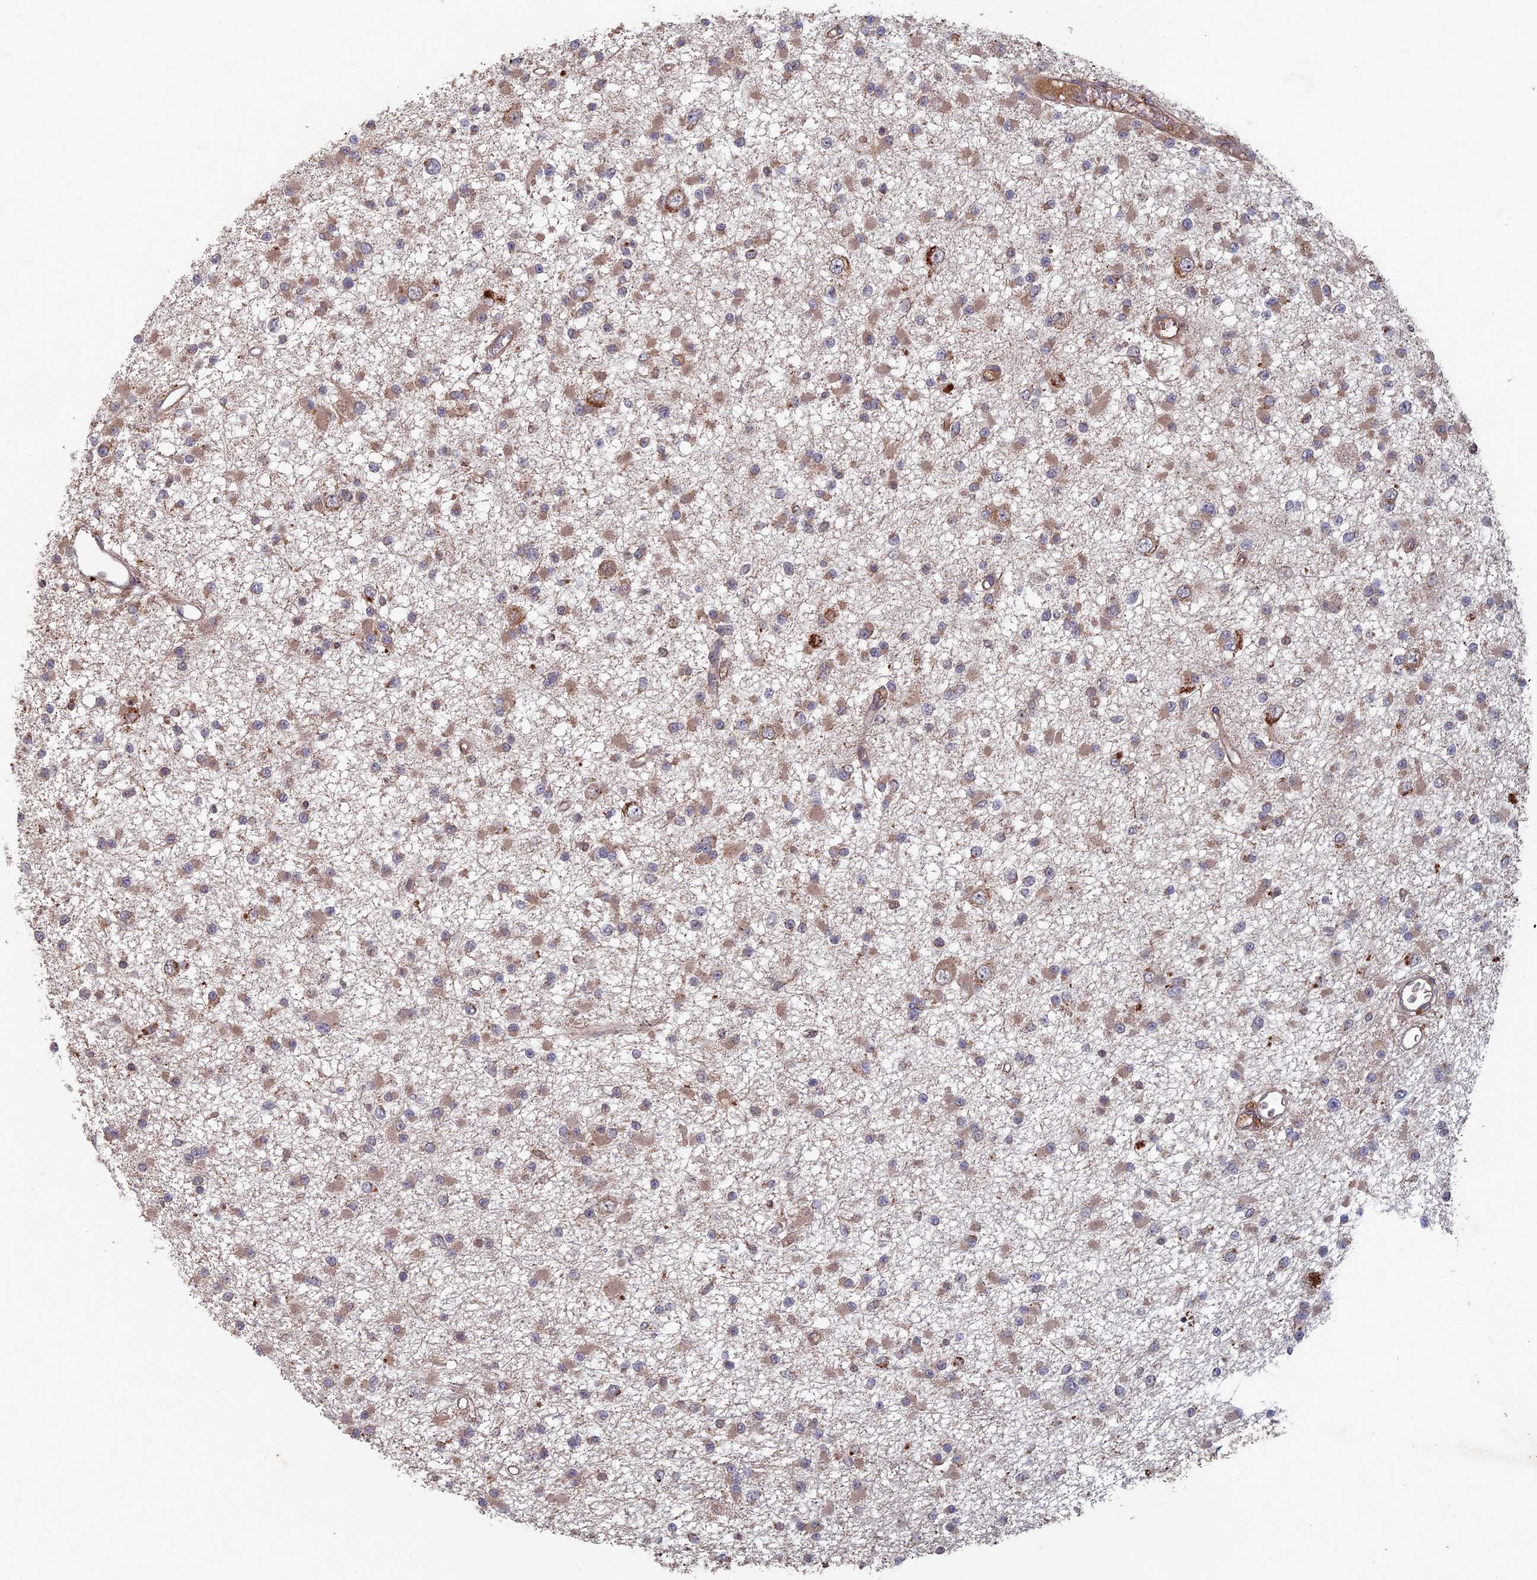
{"staining": {"intensity": "weak", "quantity": "25%-75%", "location": "cytoplasmic/membranous"}, "tissue": "glioma", "cell_type": "Tumor cells", "image_type": "cancer", "snomed": [{"axis": "morphology", "description": "Glioma, malignant, Low grade"}, {"axis": "topography", "description": "Brain"}], "caption": "An IHC histopathology image of neoplastic tissue is shown. Protein staining in brown shows weak cytoplasmic/membranous positivity in glioma within tumor cells.", "gene": "RCCD1", "patient": {"sex": "female", "age": 22}}